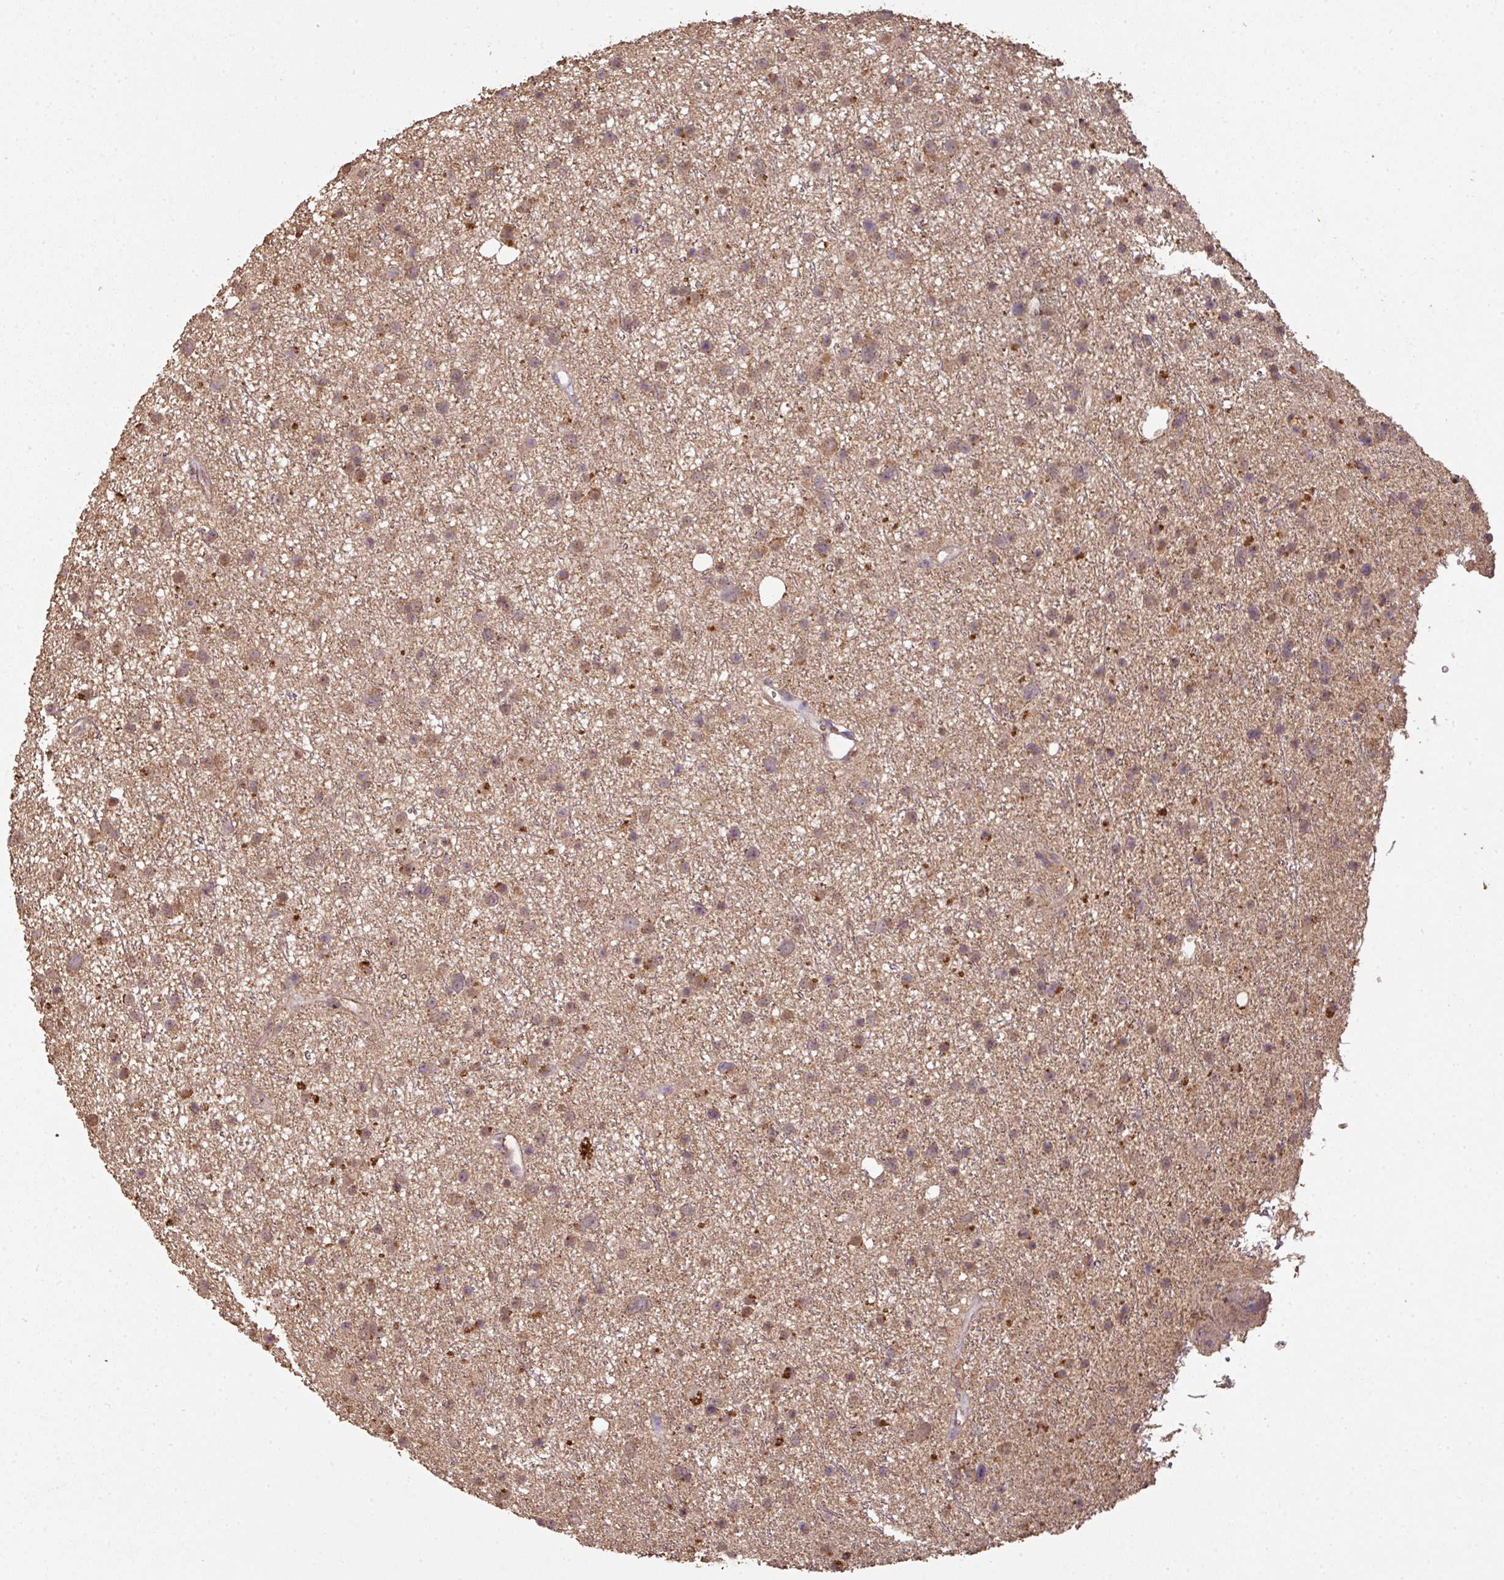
{"staining": {"intensity": "moderate", "quantity": "25%-75%", "location": "cytoplasmic/membranous"}, "tissue": "glioma", "cell_type": "Tumor cells", "image_type": "cancer", "snomed": [{"axis": "morphology", "description": "Glioma, malignant, Low grade"}, {"axis": "topography", "description": "Cerebral cortex"}], "caption": "The image demonstrates staining of glioma, revealing moderate cytoplasmic/membranous protein expression (brown color) within tumor cells. The staining was performed using DAB (3,3'-diaminobenzidine) to visualize the protein expression in brown, while the nuclei were stained in blue with hematoxylin (Magnification: 20x).", "gene": "ATAT1", "patient": {"sex": "female", "age": 39}}